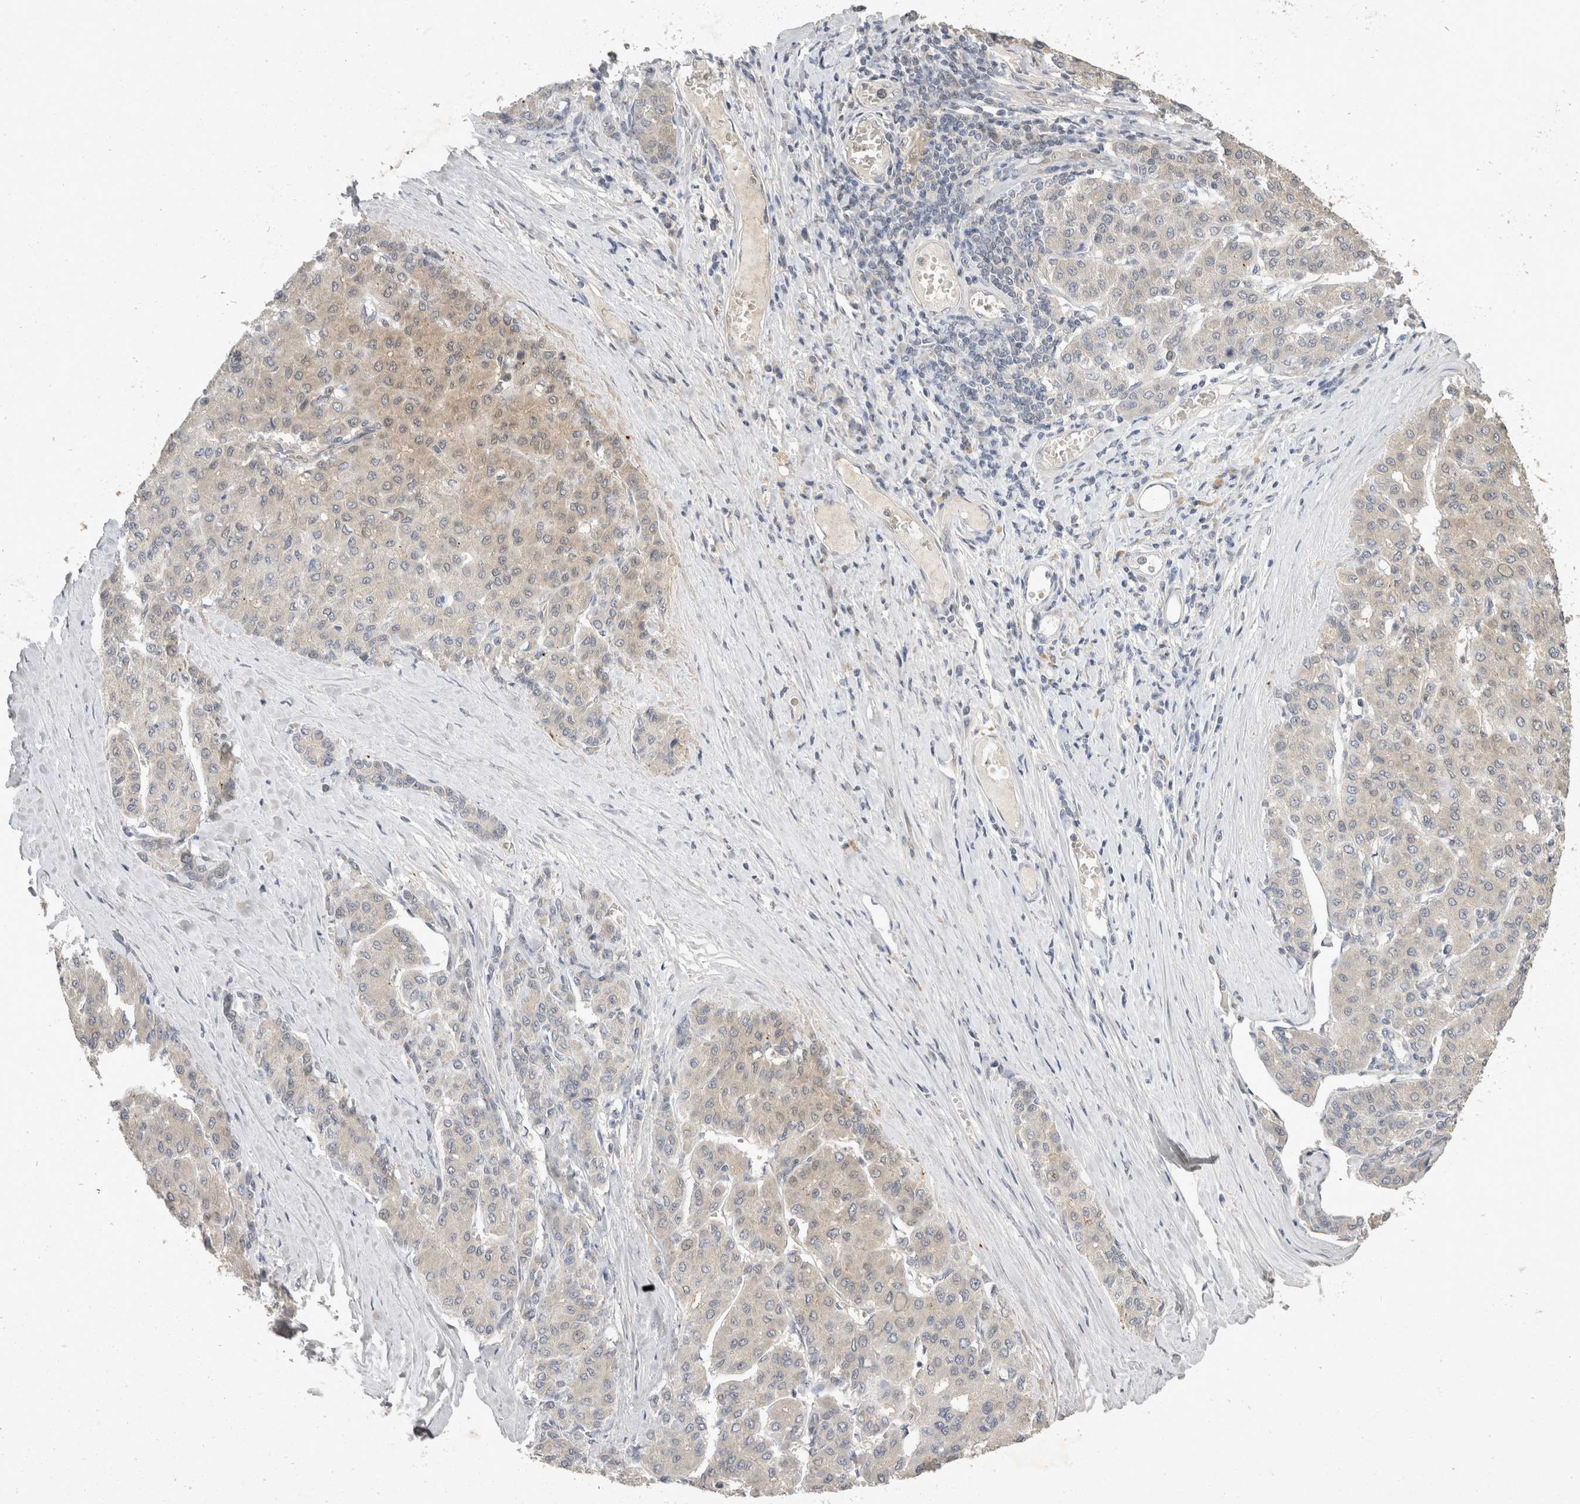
{"staining": {"intensity": "weak", "quantity": "<25%", "location": "cytoplasmic/membranous"}, "tissue": "liver cancer", "cell_type": "Tumor cells", "image_type": "cancer", "snomed": [{"axis": "morphology", "description": "Carcinoma, Hepatocellular, NOS"}, {"axis": "topography", "description": "Liver"}], "caption": "Immunohistochemical staining of human liver hepatocellular carcinoma reveals no significant expression in tumor cells. The staining is performed using DAB brown chromogen with nuclei counter-stained in using hematoxylin.", "gene": "TOM1L2", "patient": {"sex": "male", "age": 65}}